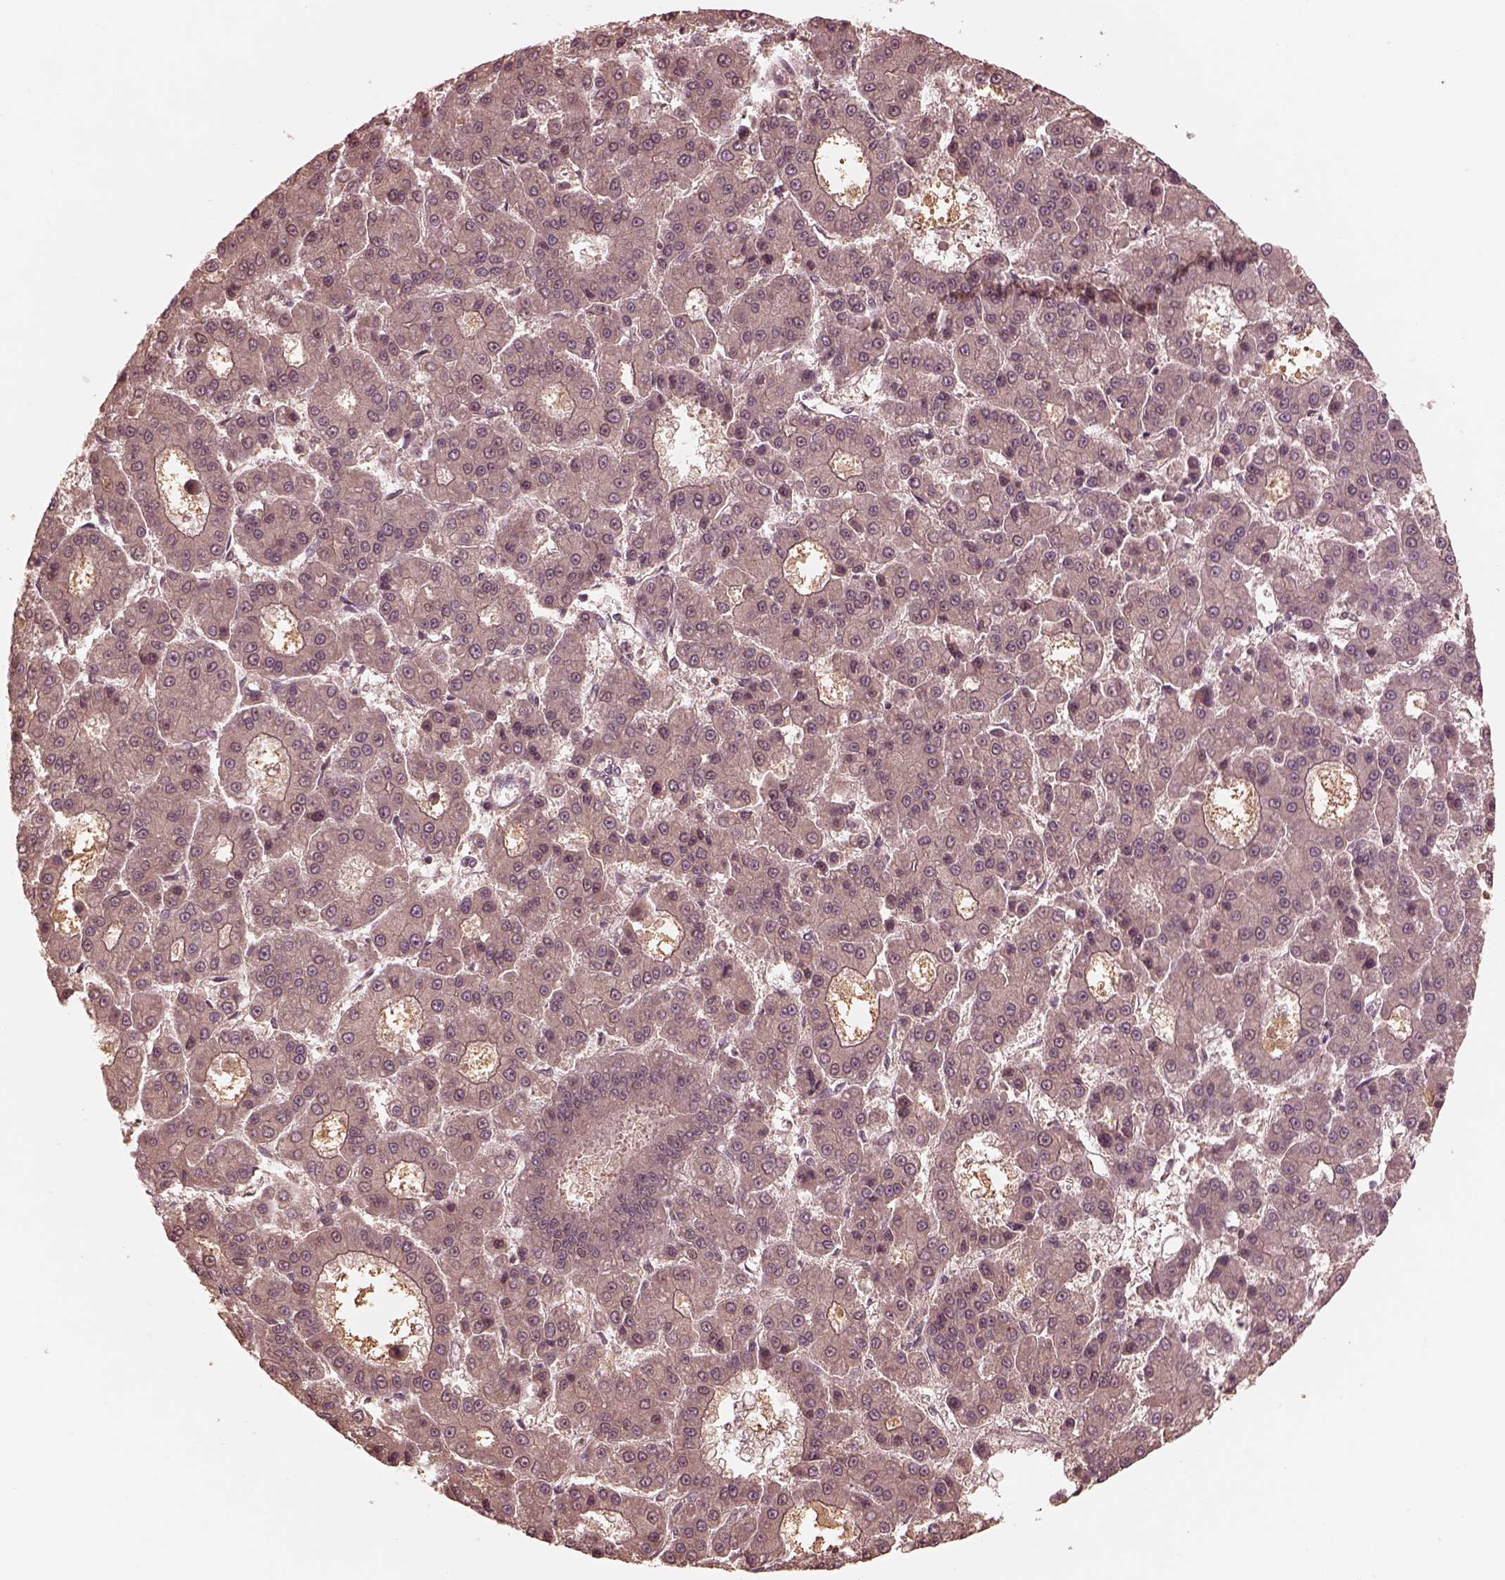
{"staining": {"intensity": "negative", "quantity": "none", "location": "none"}, "tissue": "liver cancer", "cell_type": "Tumor cells", "image_type": "cancer", "snomed": [{"axis": "morphology", "description": "Carcinoma, Hepatocellular, NOS"}, {"axis": "topography", "description": "Liver"}], "caption": "Tumor cells show no significant protein expression in liver cancer. (DAB (3,3'-diaminobenzidine) IHC visualized using brightfield microscopy, high magnification).", "gene": "TF", "patient": {"sex": "male", "age": 70}}